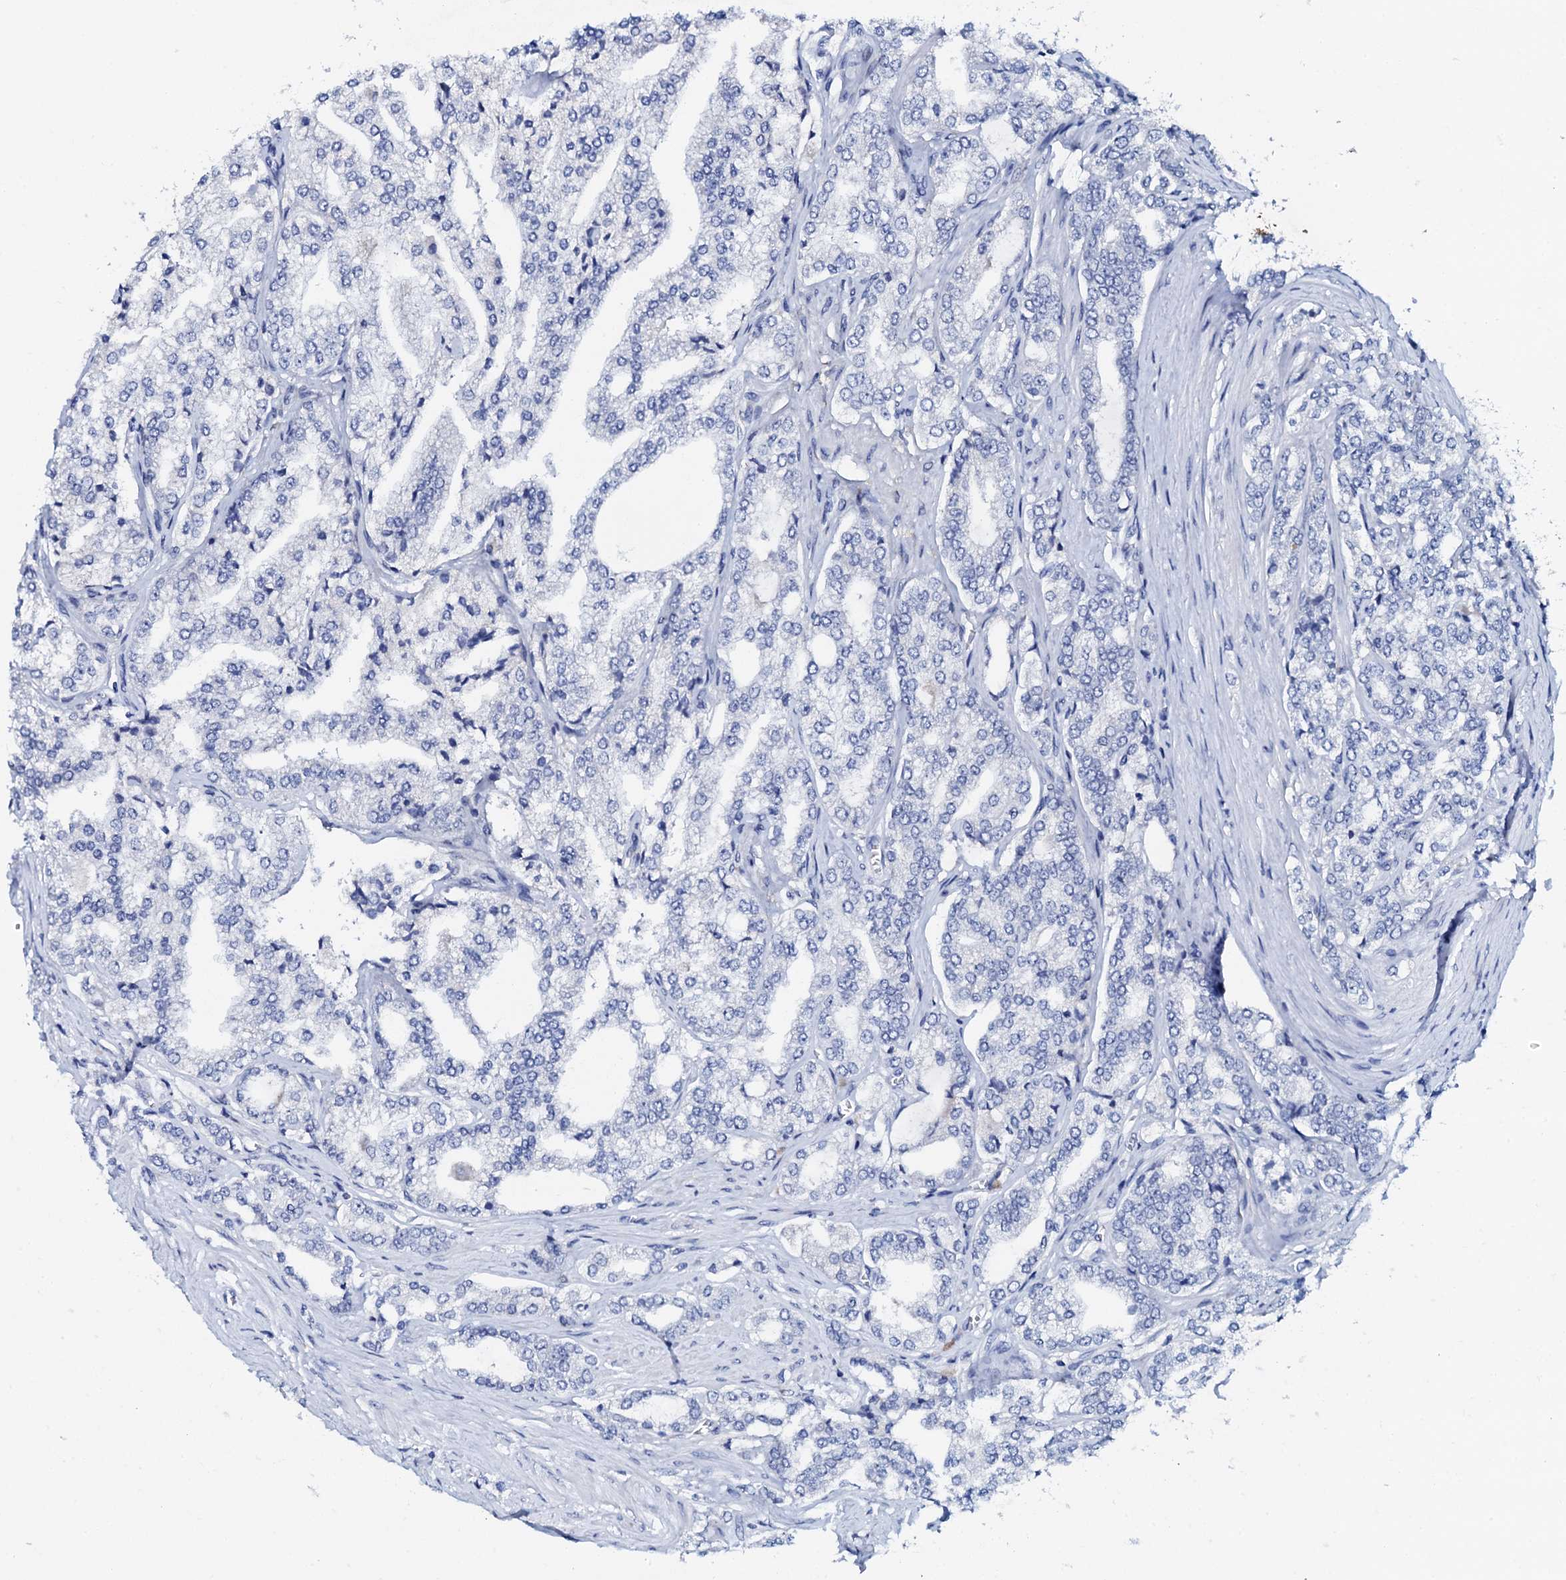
{"staining": {"intensity": "negative", "quantity": "none", "location": "none"}, "tissue": "prostate cancer", "cell_type": "Tumor cells", "image_type": "cancer", "snomed": [{"axis": "morphology", "description": "Adenocarcinoma, High grade"}, {"axis": "topography", "description": "Prostate"}], "caption": "Prostate cancer was stained to show a protein in brown. There is no significant staining in tumor cells.", "gene": "AMER2", "patient": {"sex": "male", "age": 64}}